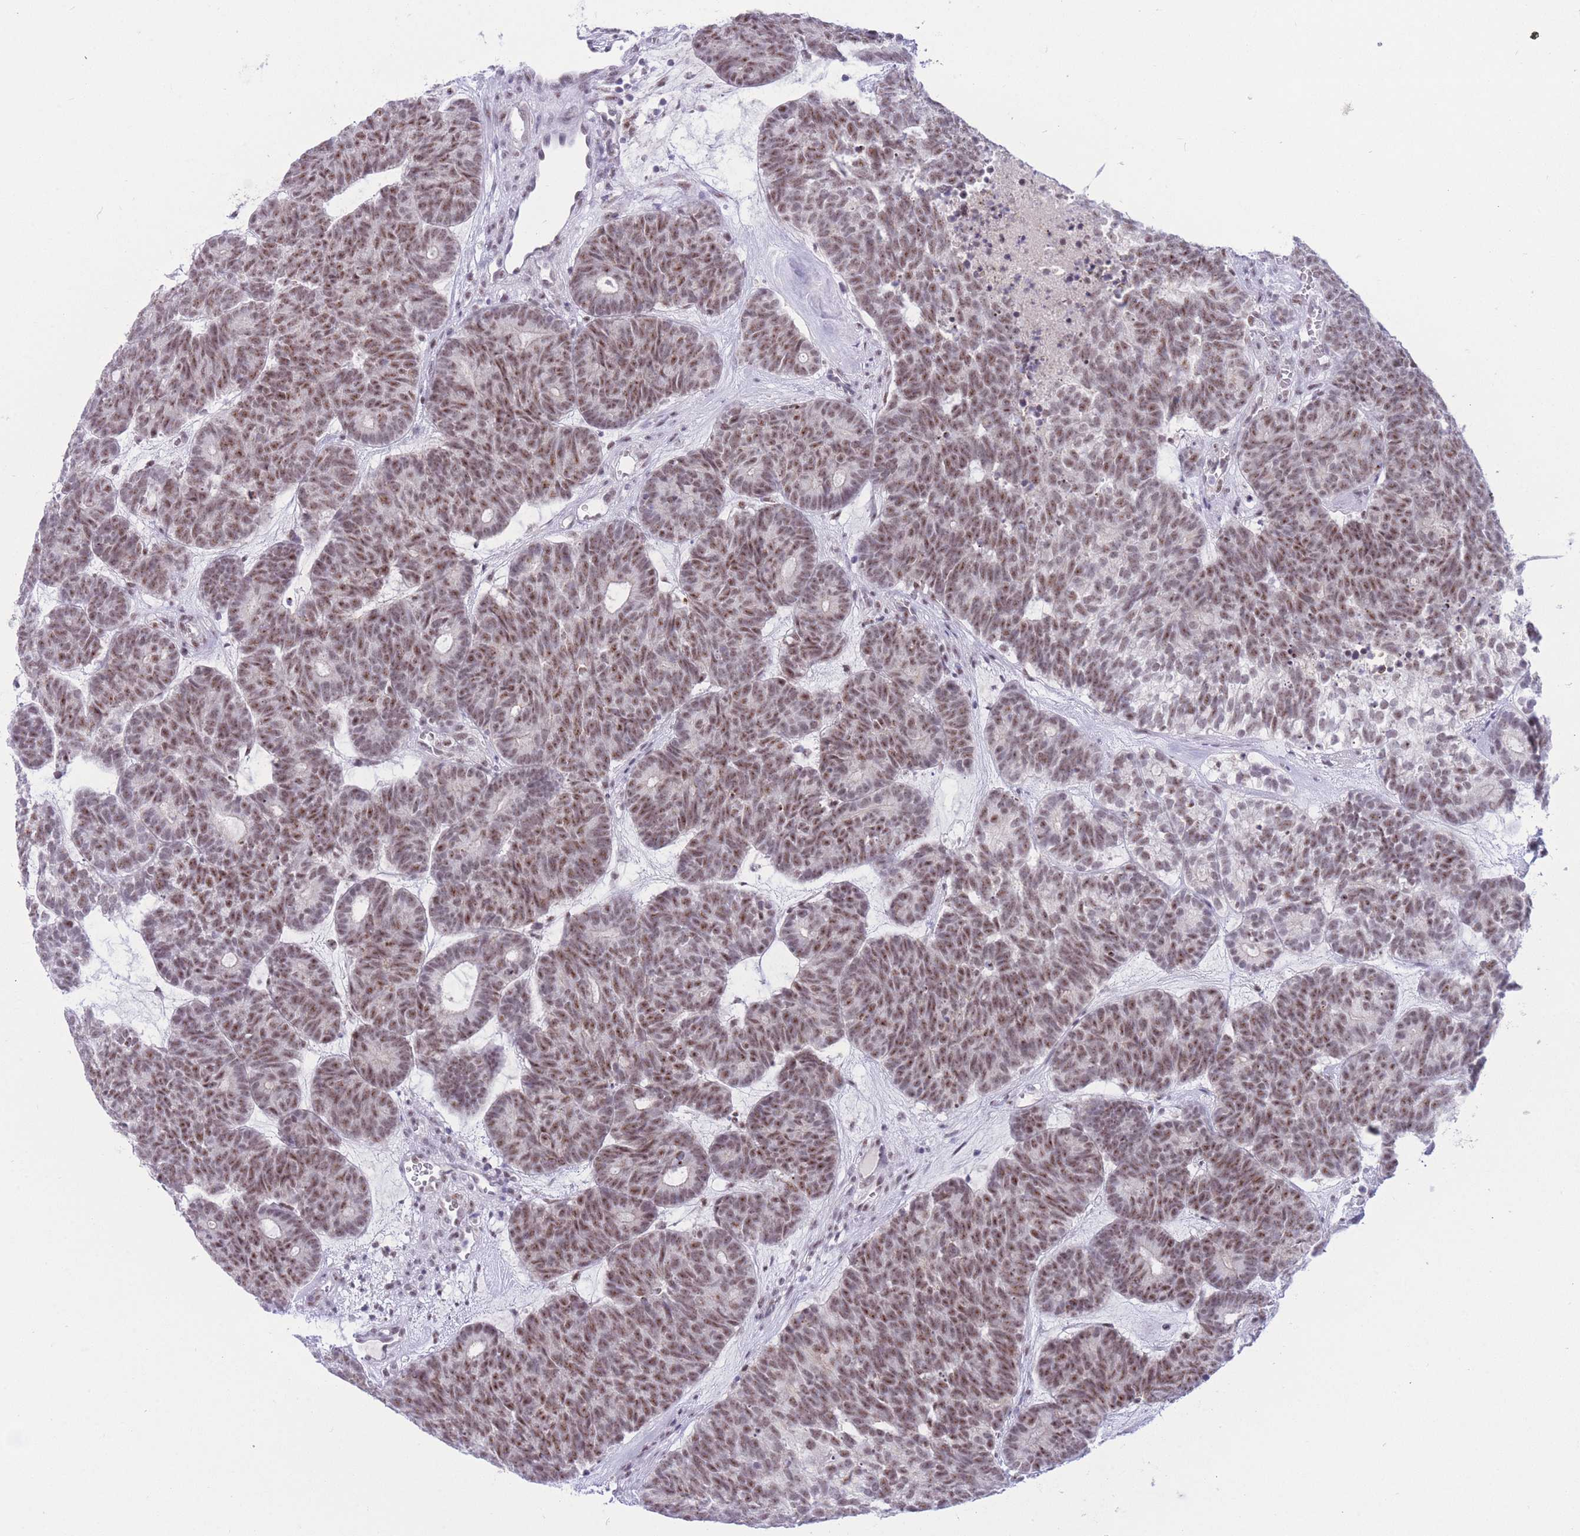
{"staining": {"intensity": "moderate", "quantity": ">75%", "location": "nuclear"}, "tissue": "head and neck cancer", "cell_type": "Tumor cells", "image_type": "cancer", "snomed": [{"axis": "morphology", "description": "Adenocarcinoma, NOS"}, {"axis": "topography", "description": "Head-Neck"}], "caption": "About >75% of tumor cells in head and neck adenocarcinoma exhibit moderate nuclear protein expression as visualized by brown immunohistochemical staining.", "gene": "CYP2B6", "patient": {"sex": "female", "age": 81}}